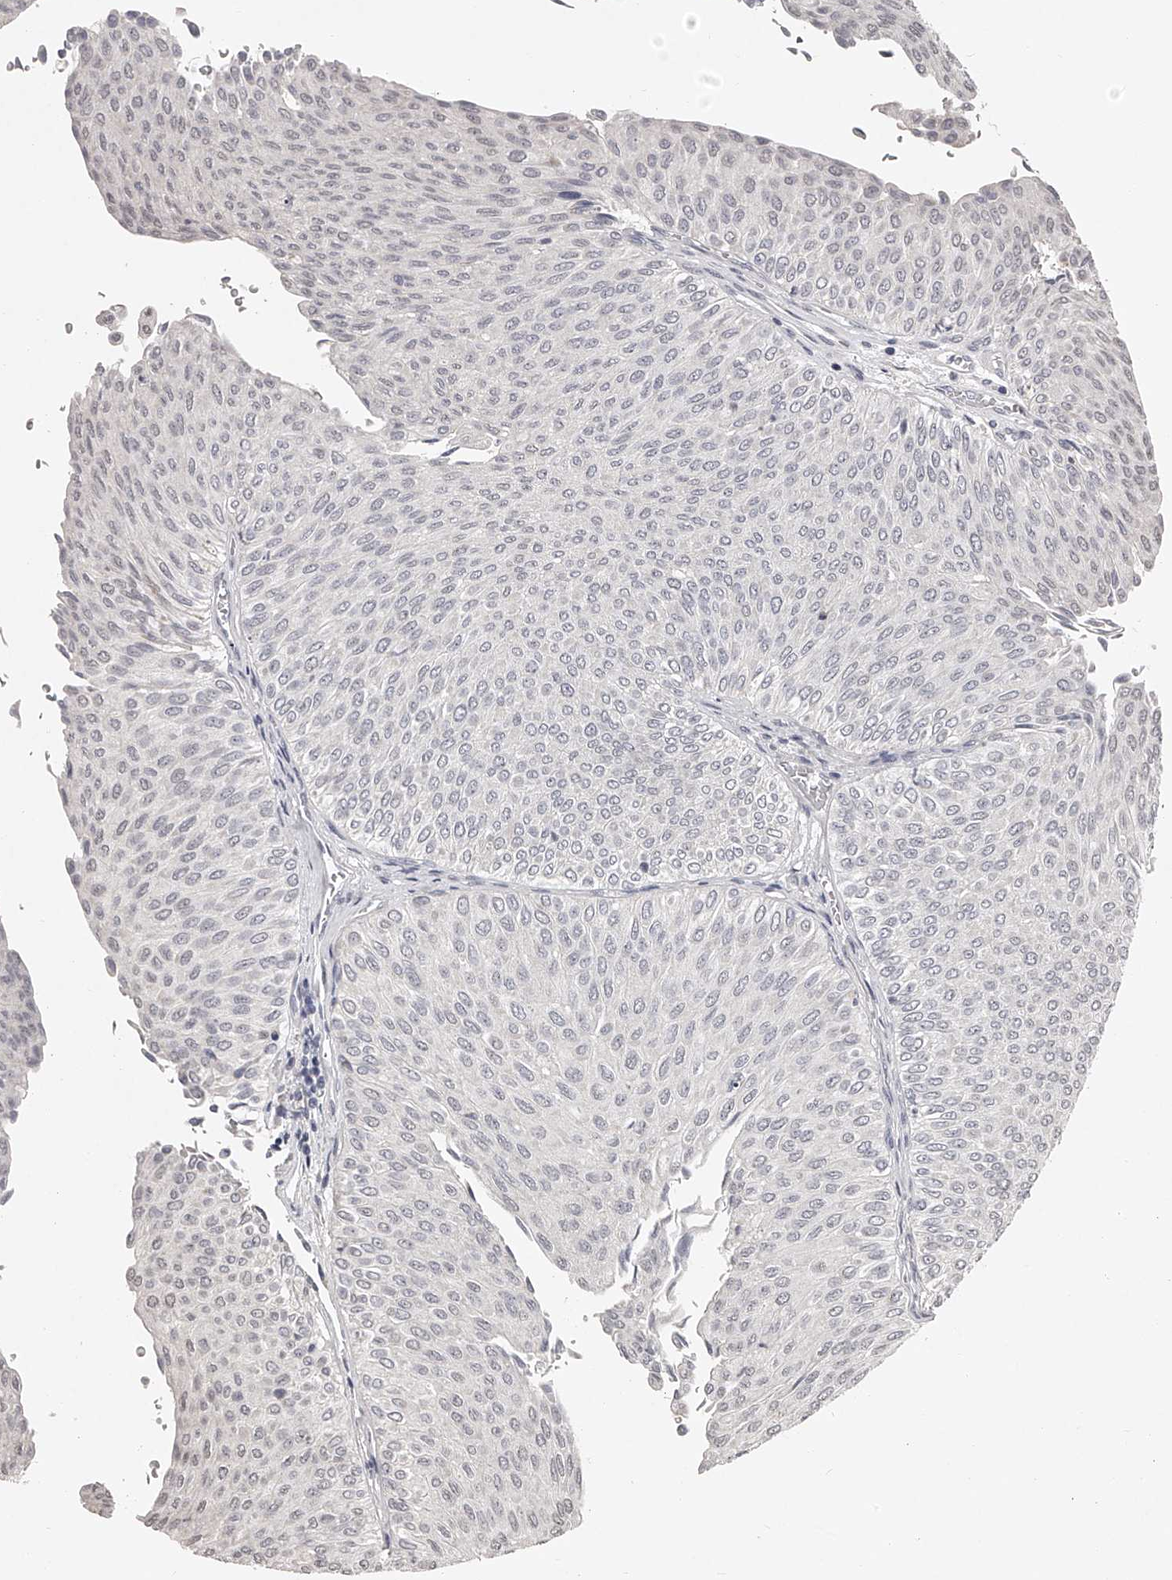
{"staining": {"intensity": "negative", "quantity": "none", "location": "none"}, "tissue": "urothelial cancer", "cell_type": "Tumor cells", "image_type": "cancer", "snomed": [{"axis": "morphology", "description": "Urothelial carcinoma, Low grade"}, {"axis": "topography", "description": "Urinary bladder"}], "caption": "Image shows no significant protein expression in tumor cells of urothelial cancer.", "gene": "NT5DC1", "patient": {"sex": "male", "age": 78}}